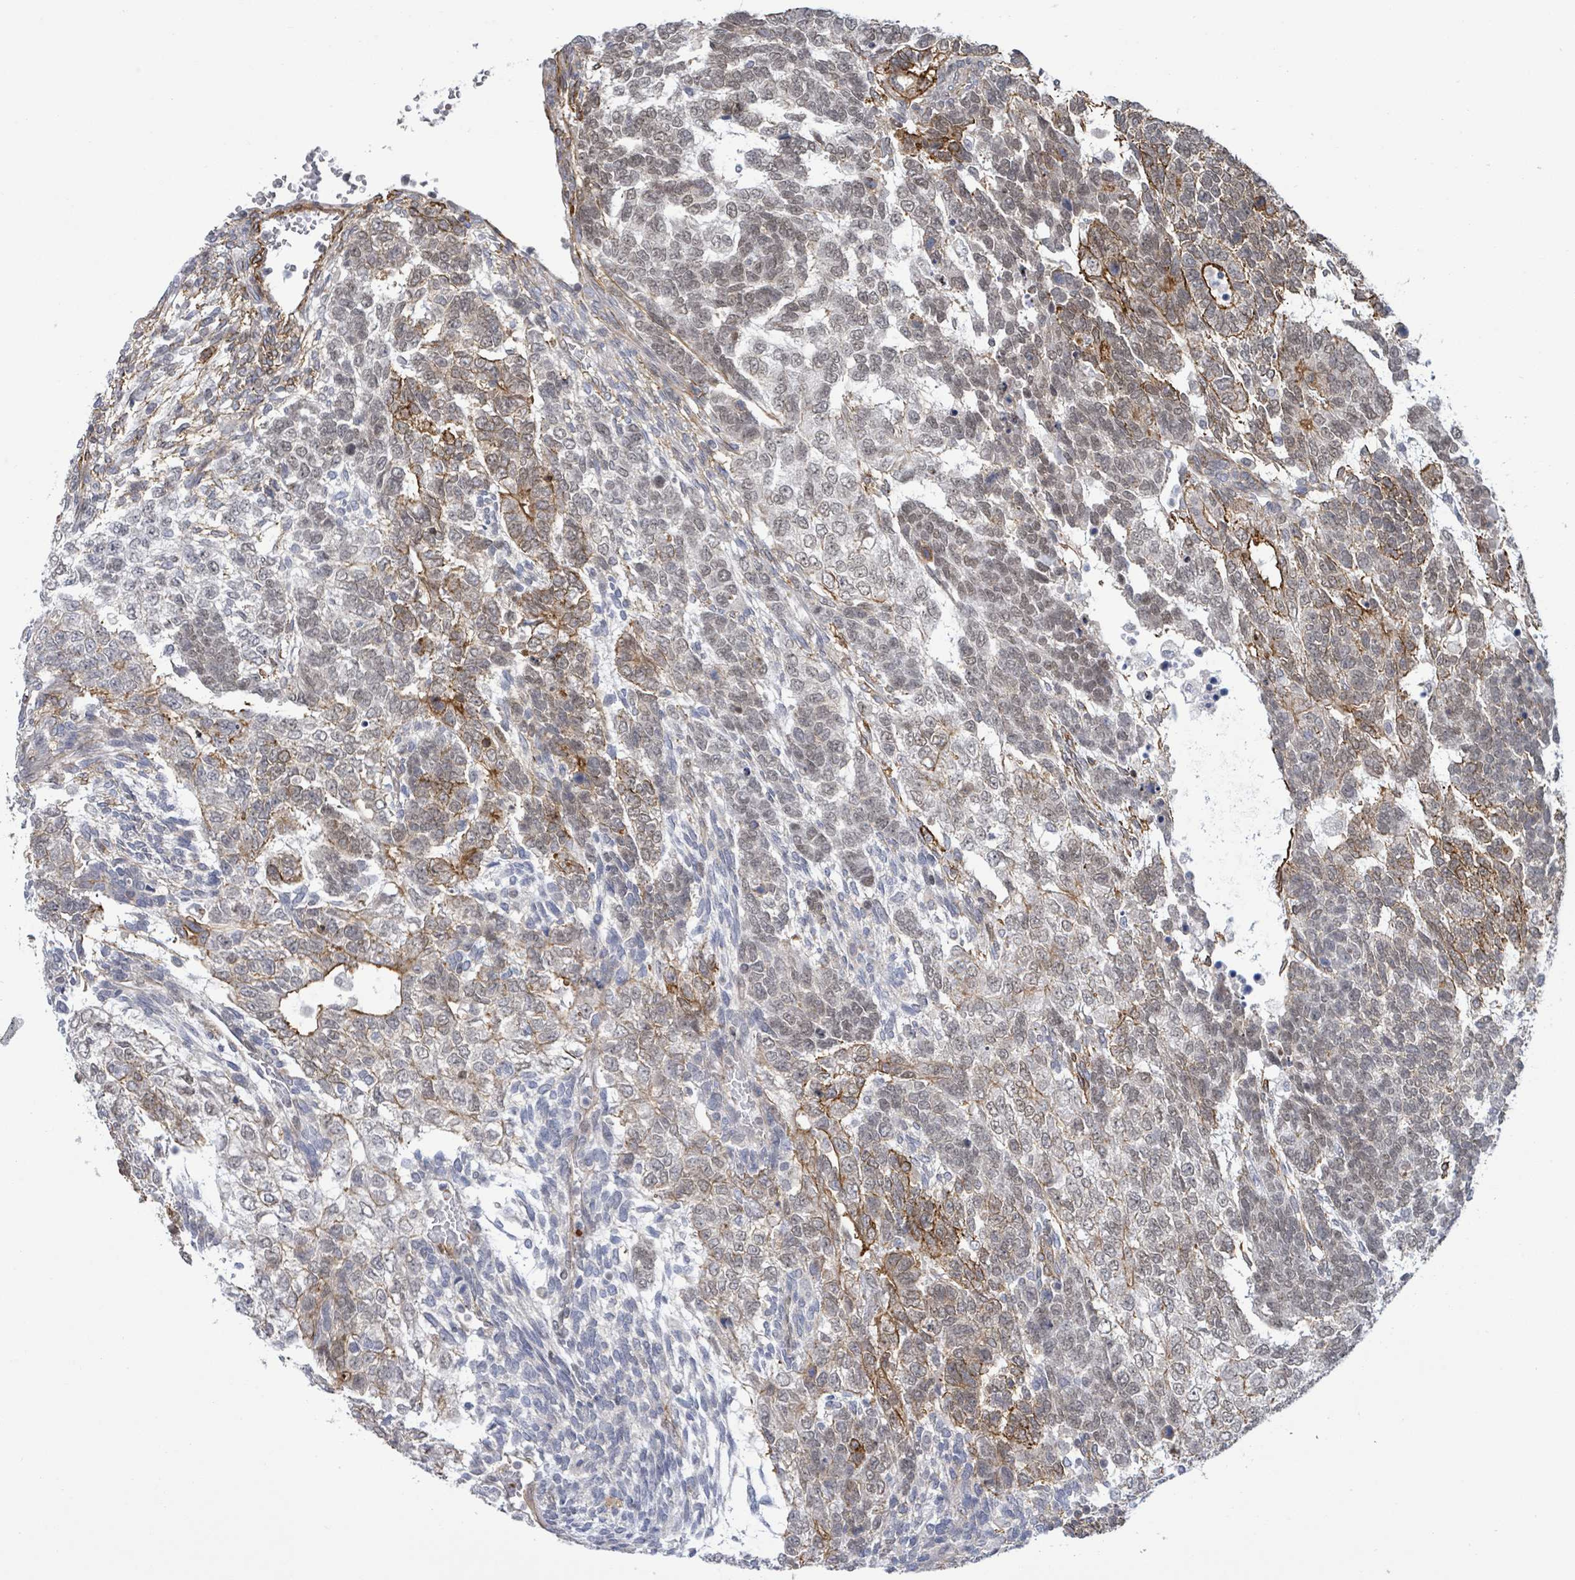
{"staining": {"intensity": "moderate", "quantity": "25%-75%", "location": "cytoplasmic/membranous"}, "tissue": "testis cancer", "cell_type": "Tumor cells", "image_type": "cancer", "snomed": [{"axis": "morphology", "description": "Carcinoma, Embryonal, NOS"}, {"axis": "topography", "description": "Testis"}], "caption": "Tumor cells exhibit medium levels of moderate cytoplasmic/membranous positivity in about 25%-75% of cells in human testis cancer.", "gene": "DMRTC1B", "patient": {"sex": "male", "age": 23}}